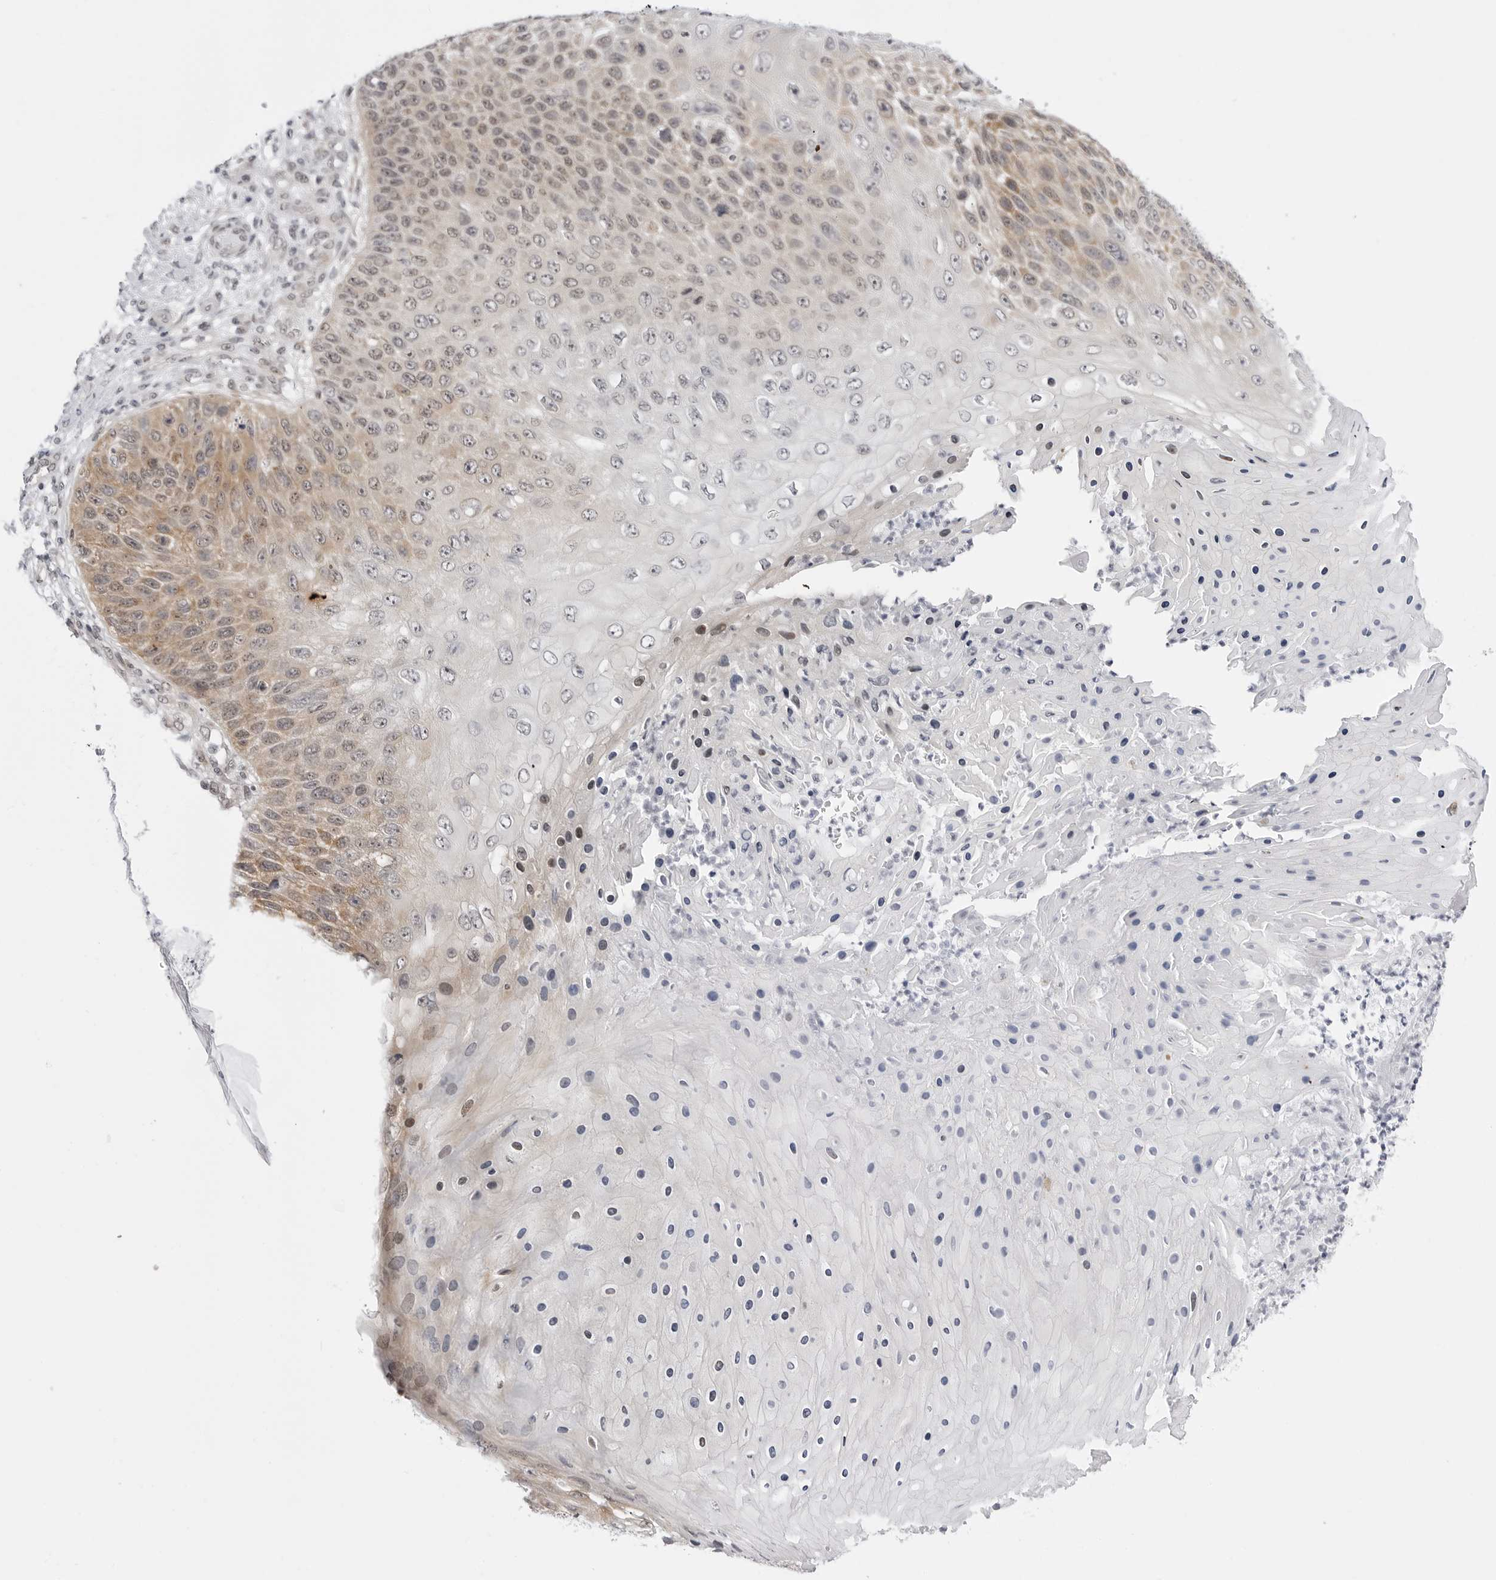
{"staining": {"intensity": "moderate", "quantity": ">75%", "location": "cytoplasmic/membranous"}, "tissue": "skin cancer", "cell_type": "Tumor cells", "image_type": "cancer", "snomed": [{"axis": "morphology", "description": "Squamous cell carcinoma, NOS"}, {"axis": "topography", "description": "Skin"}], "caption": "Skin cancer (squamous cell carcinoma) tissue demonstrates moderate cytoplasmic/membranous positivity in approximately >75% of tumor cells (DAB (3,3'-diaminobenzidine) IHC with brightfield microscopy, high magnification).", "gene": "PPP2R5C", "patient": {"sex": "female", "age": 88}}